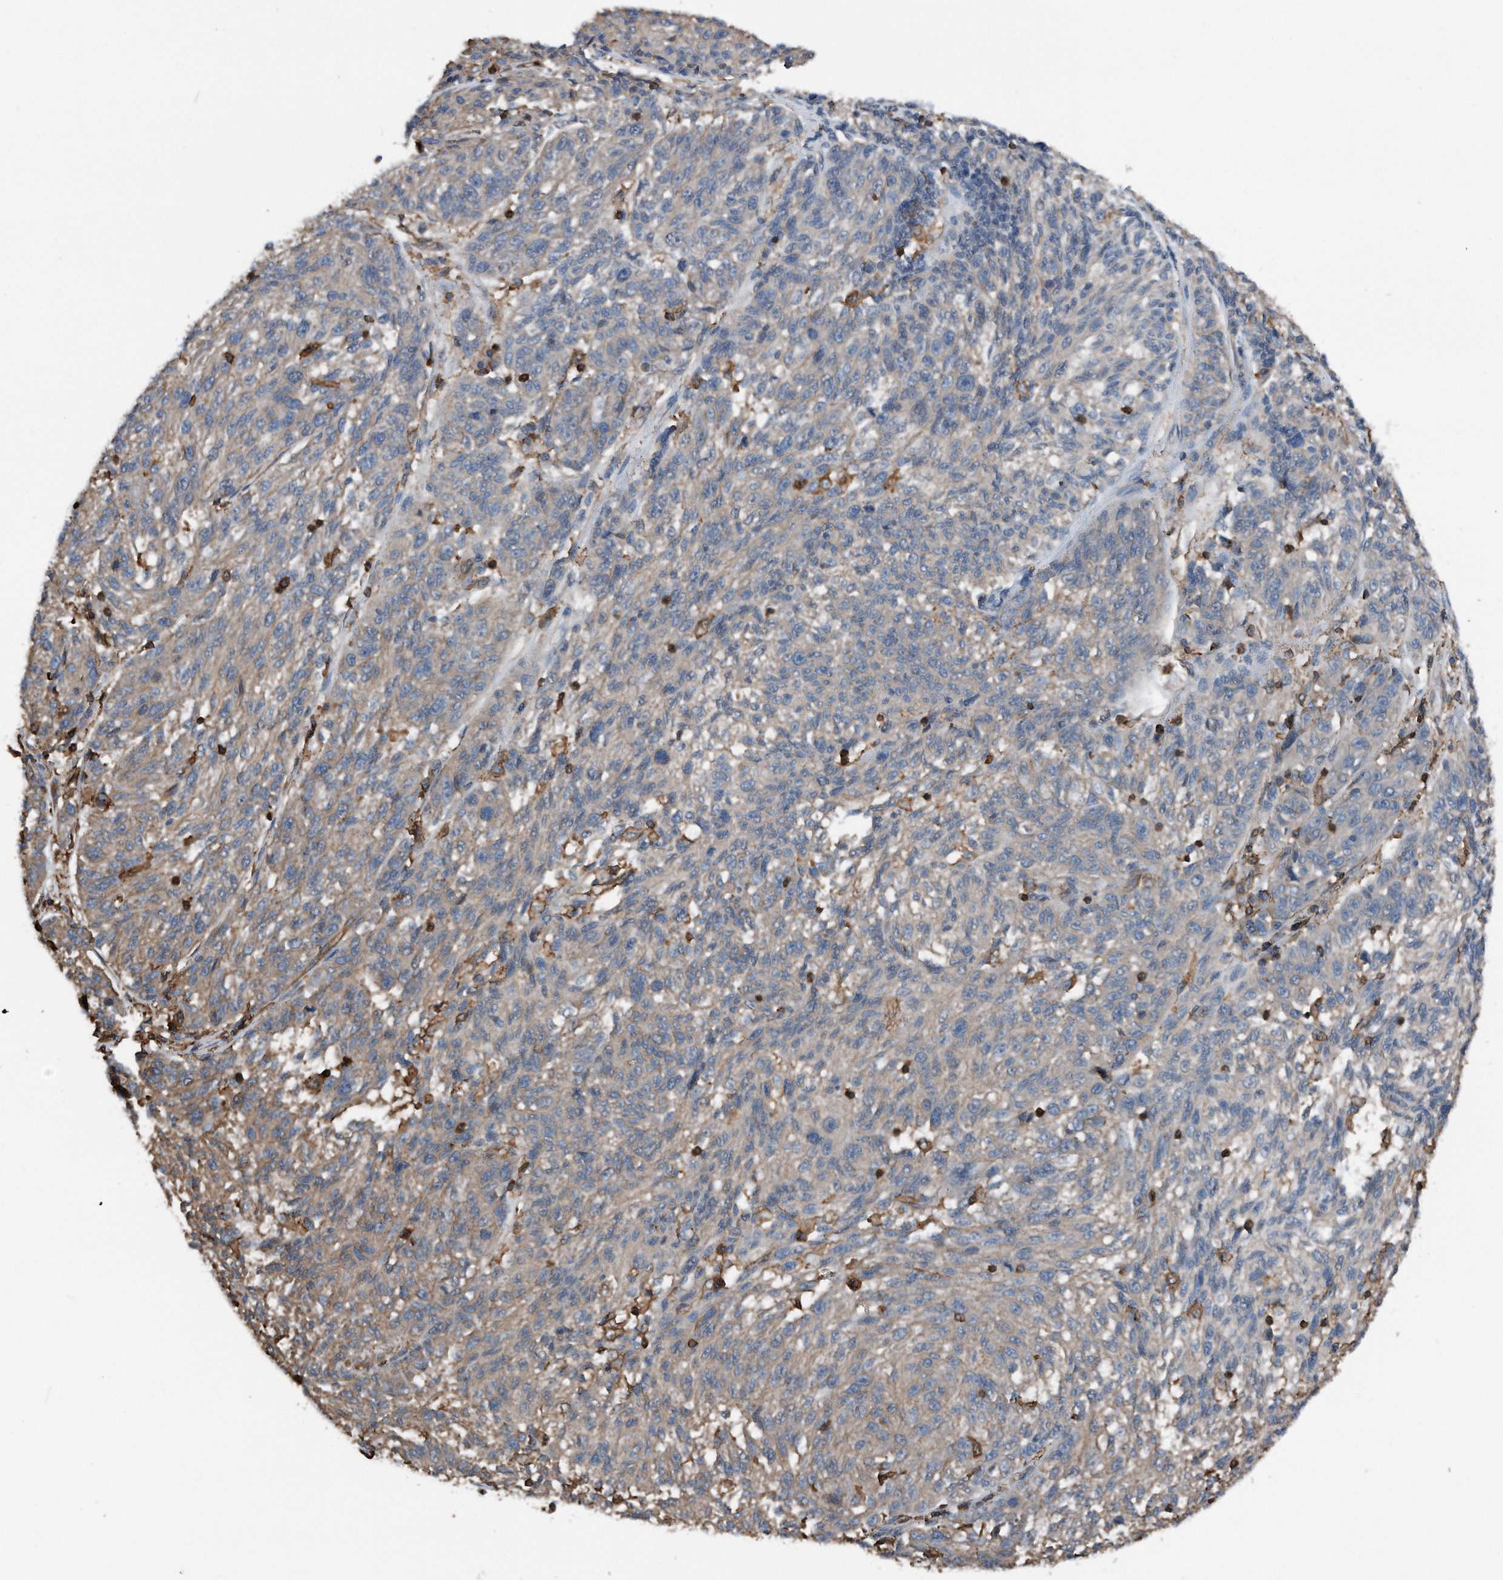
{"staining": {"intensity": "weak", "quantity": "25%-75%", "location": "cytoplasmic/membranous"}, "tissue": "melanoma", "cell_type": "Tumor cells", "image_type": "cancer", "snomed": [{"axis": "morphology", "description": "Malignant melanoma, NOS"}, {"axis": "topography", "description": "Skin"}], "caption": "This is a micrograph of immunohistochemistry staining of malignant melanoma, which shows weak expression in the cytoplasmic/membranous of tumor cells.", "gene": "RSPO3", "patient": {"sex": "male", "age": 53}}